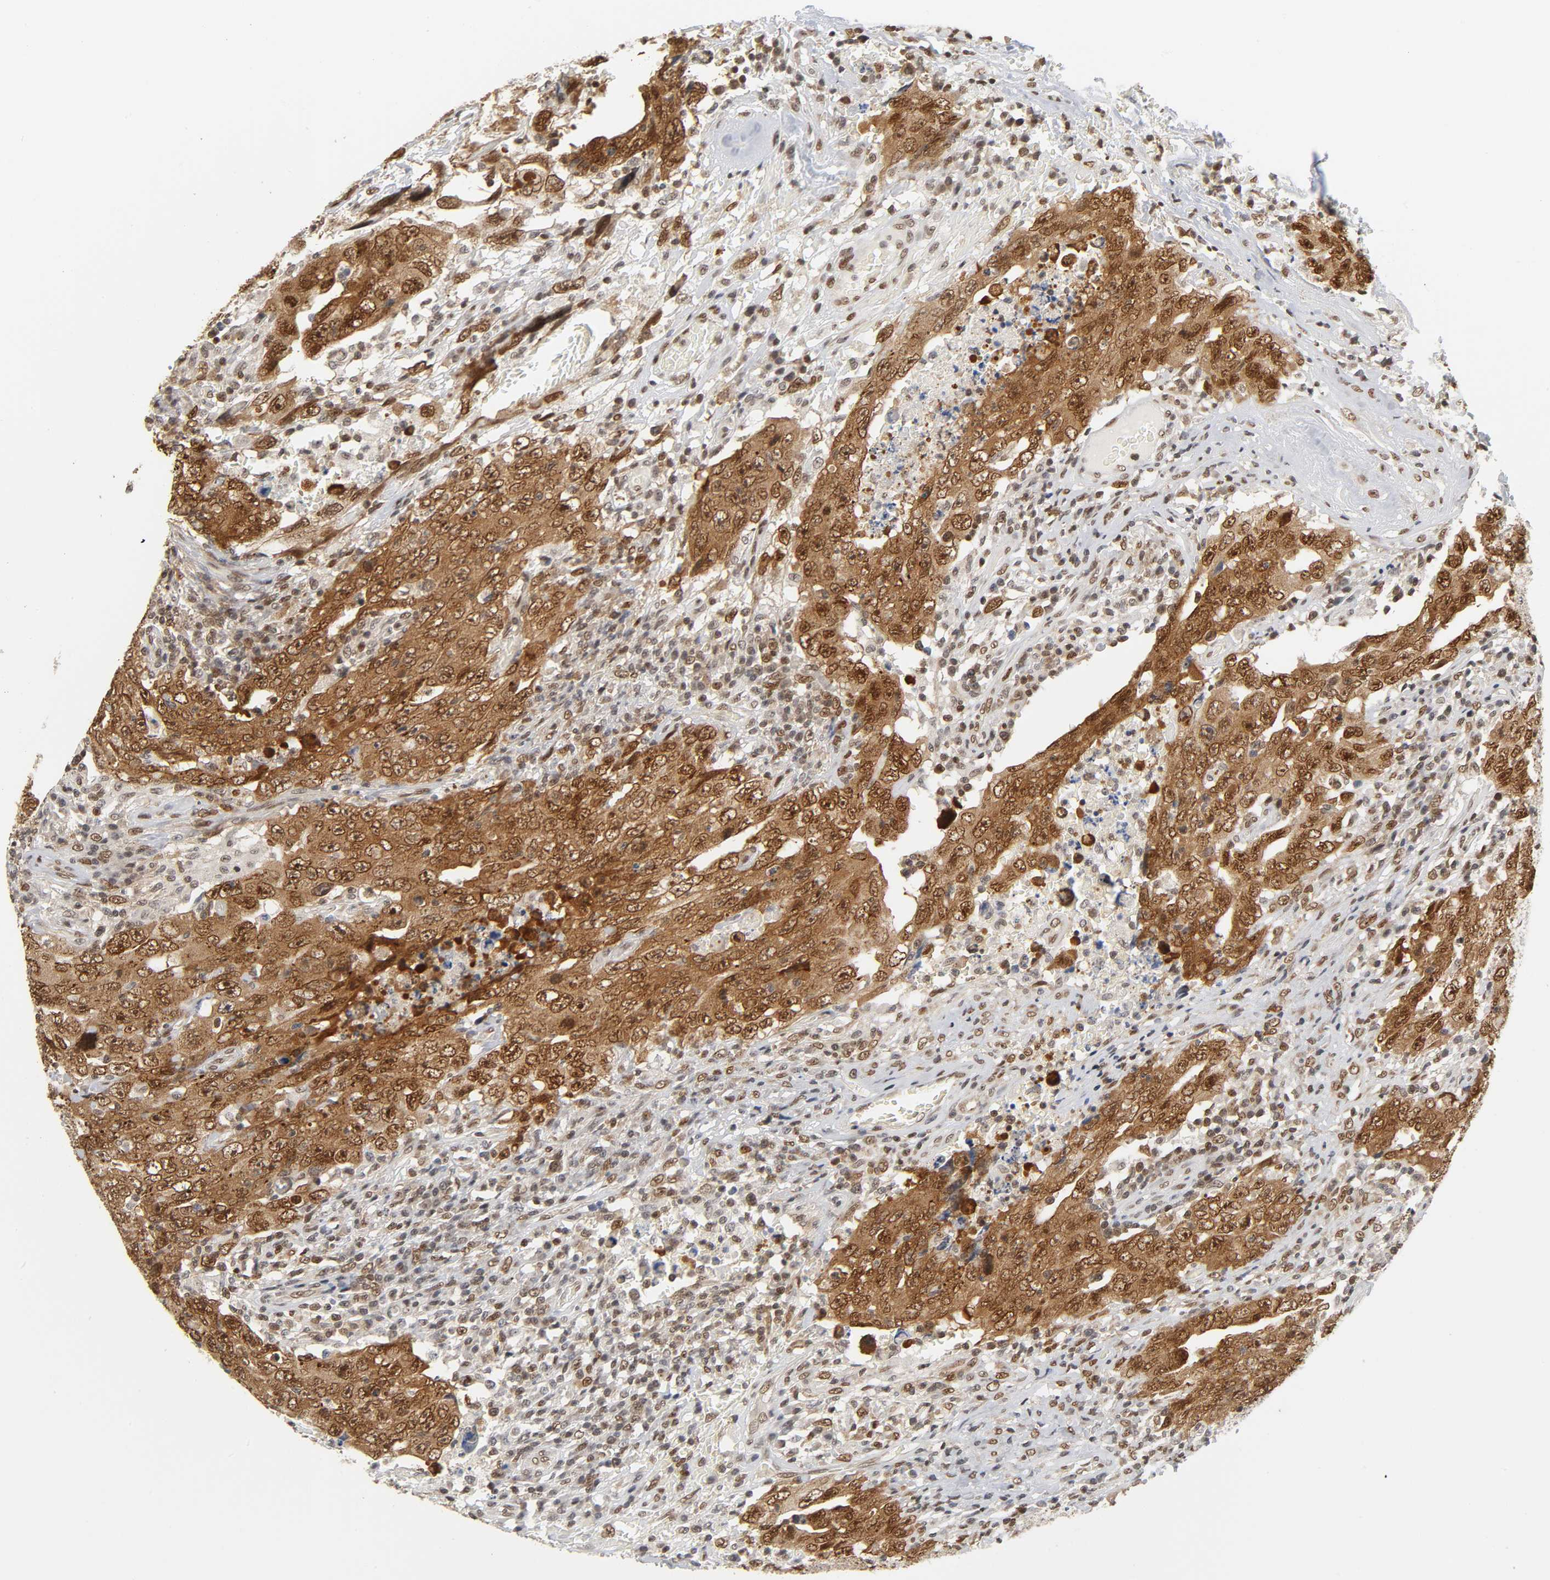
{"staining": {"intensity": "strong", "quantity": ">75%", "location": "cytoplasmic/membranous,nuclear"}, "tissue": "testis cancer", "cell_type": "Tumor cells", "image_type": "cancer", "snomed": [{"axis": "morphology", "description": "Carcinoma, Embryonal, NOS"}, {"axis": "topography", "description": "Testis"}], "caption": "Human testis cancer (embryonal carcinoma) stained with a brown dye demonstrates strong cytoplasmic/membranous and nuclear positive expression in approximately >75% of tumor cells.", "gene": "SUMO1", "patient": {"sex": "male", "age": 26}}